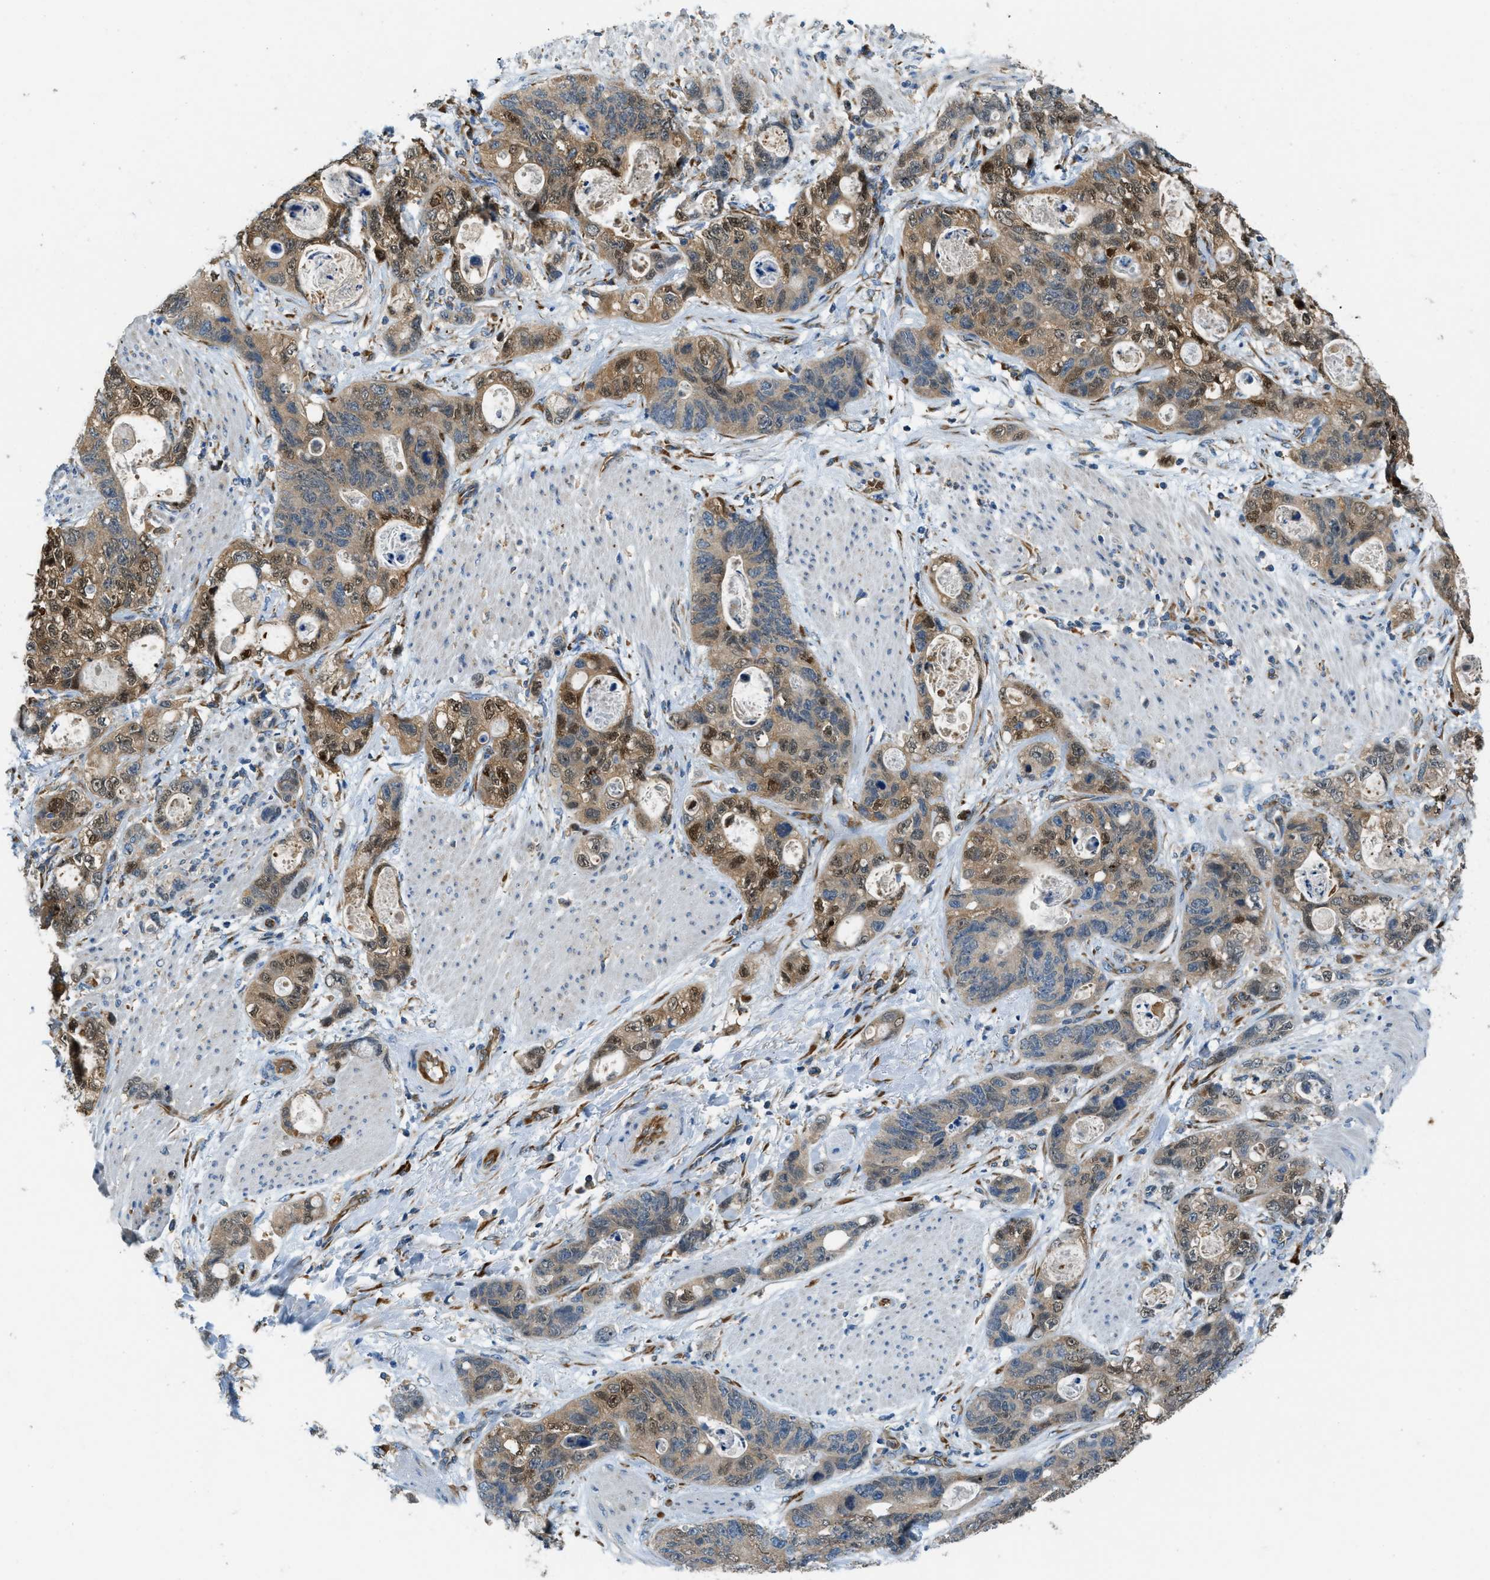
{"staining": {"intensity": "moderate", "quantity": ">75%", "location": "cytoplasmic/membranous,nuclear"}, "tissue": "stomach cancer", "cell_type": "Tumor cells", "image_type": "cancer", "snomed": [{"axis": "morphology", "description": "Normal tissue, NOS"}, {"axis": "morphology", "description": "Adenocarcinoma, NOS"}, {"axis": "topography", "description": "Stomach"}], "caption": "IHC histopathology image of human stomach adenocarcinoma stained for a protein (brown), which demonstrates medium levels of moderate cytoplasmic/membranous and nuclear expression in approximately >75% of tumor cells.", "gene": "GIMAP8", "patient": {"sex": "female", "age": 89}}